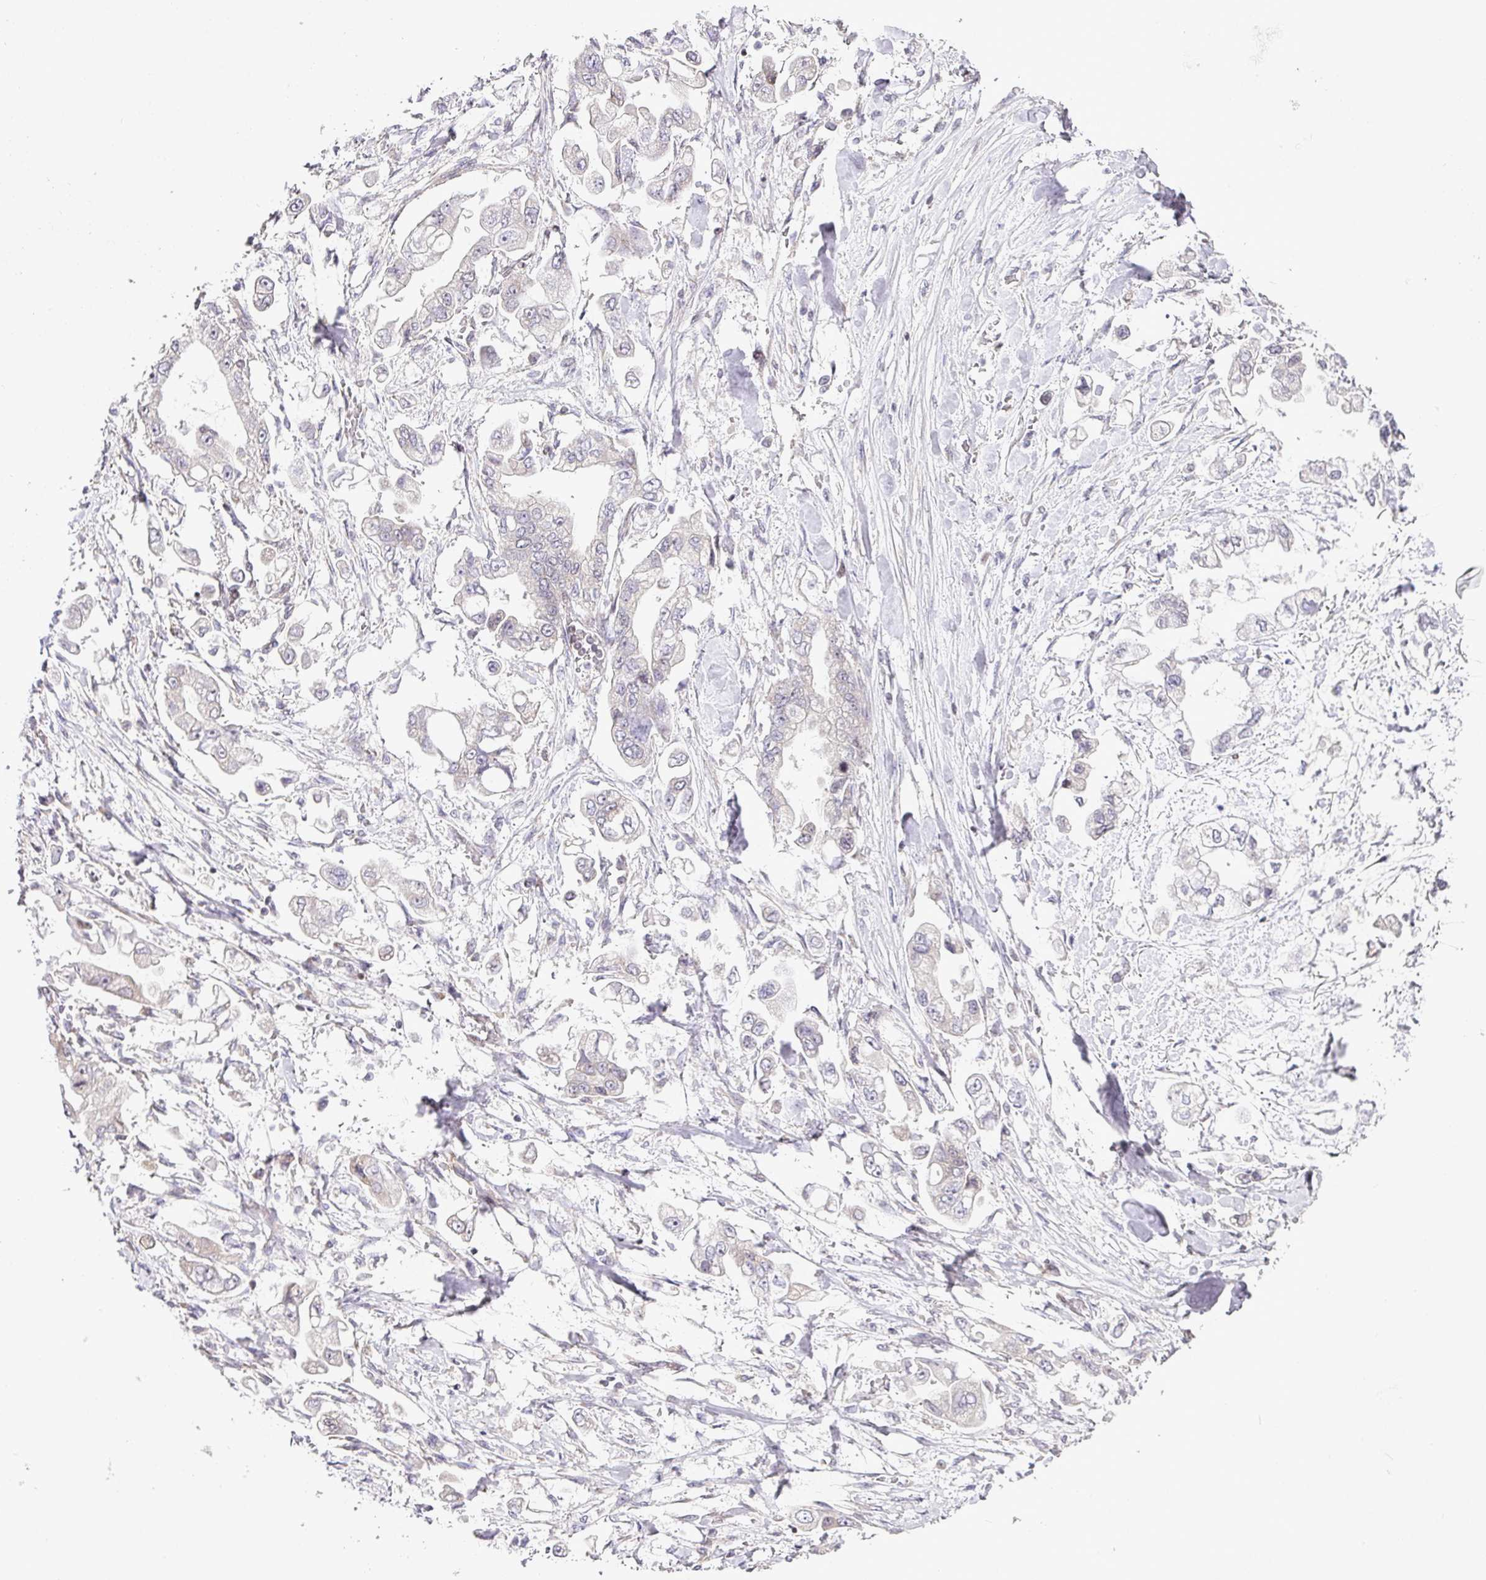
{"staining": {"intensity": "negative", "quantity": "none", "location": "none"}, "tissue": "stomach cancer", "cell_type": "Tumor cells", "image_type": "cancer", "snomed": [{"axis": "morphology", "description": "Adenocarcinoma, NOS"}, {"axis": "topography", "description": "Stomach"}], "caption": "IHC micrograph of neoplastic tissue: human stomach cancer (adenocarcinoma) stained with DAB (3,3'-diaminobenzidine) exhibits no significant protein staining in tumor cells.", "gene": "FAM32A", "patient": {"sex": "male", "age": 62}}